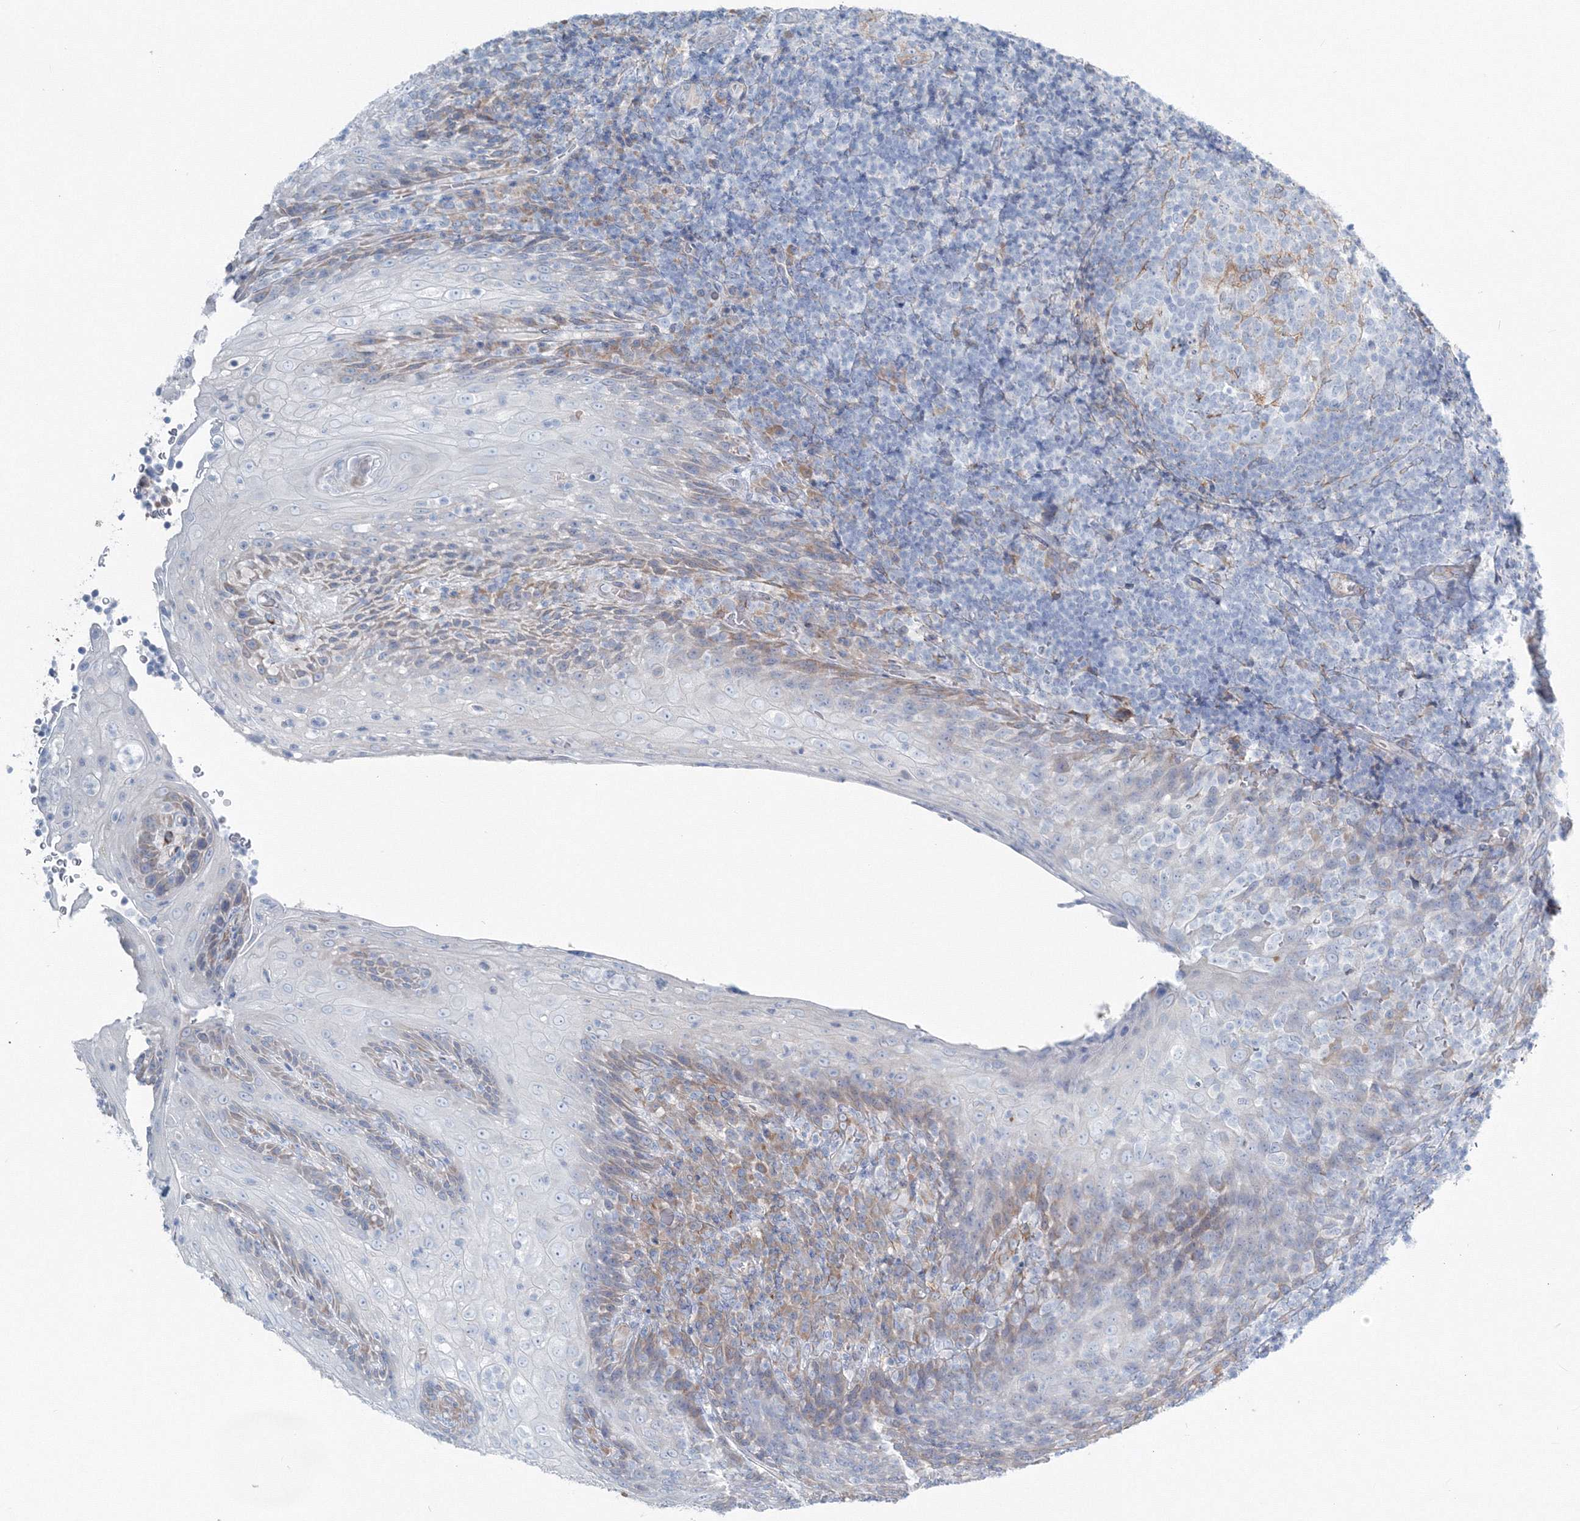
{"staining": {"intensity": "negative", "quantity": "none", "location": "none"}, "tissue": "tonsil", "cell_type": "Germinal center cells", "image_type": "normal", "snomed": [{"axis": "morphology", "description": "Normal tissue, NOS"}, {"axis": "topography", "description": "Tonsil"}], "caption": "Immunohistochemical staining of benign human tonsil shows no significant expression in germinal center cells.", "gene": "ENSG00000285283", "patient": {"sex": "male", "age": 37}}